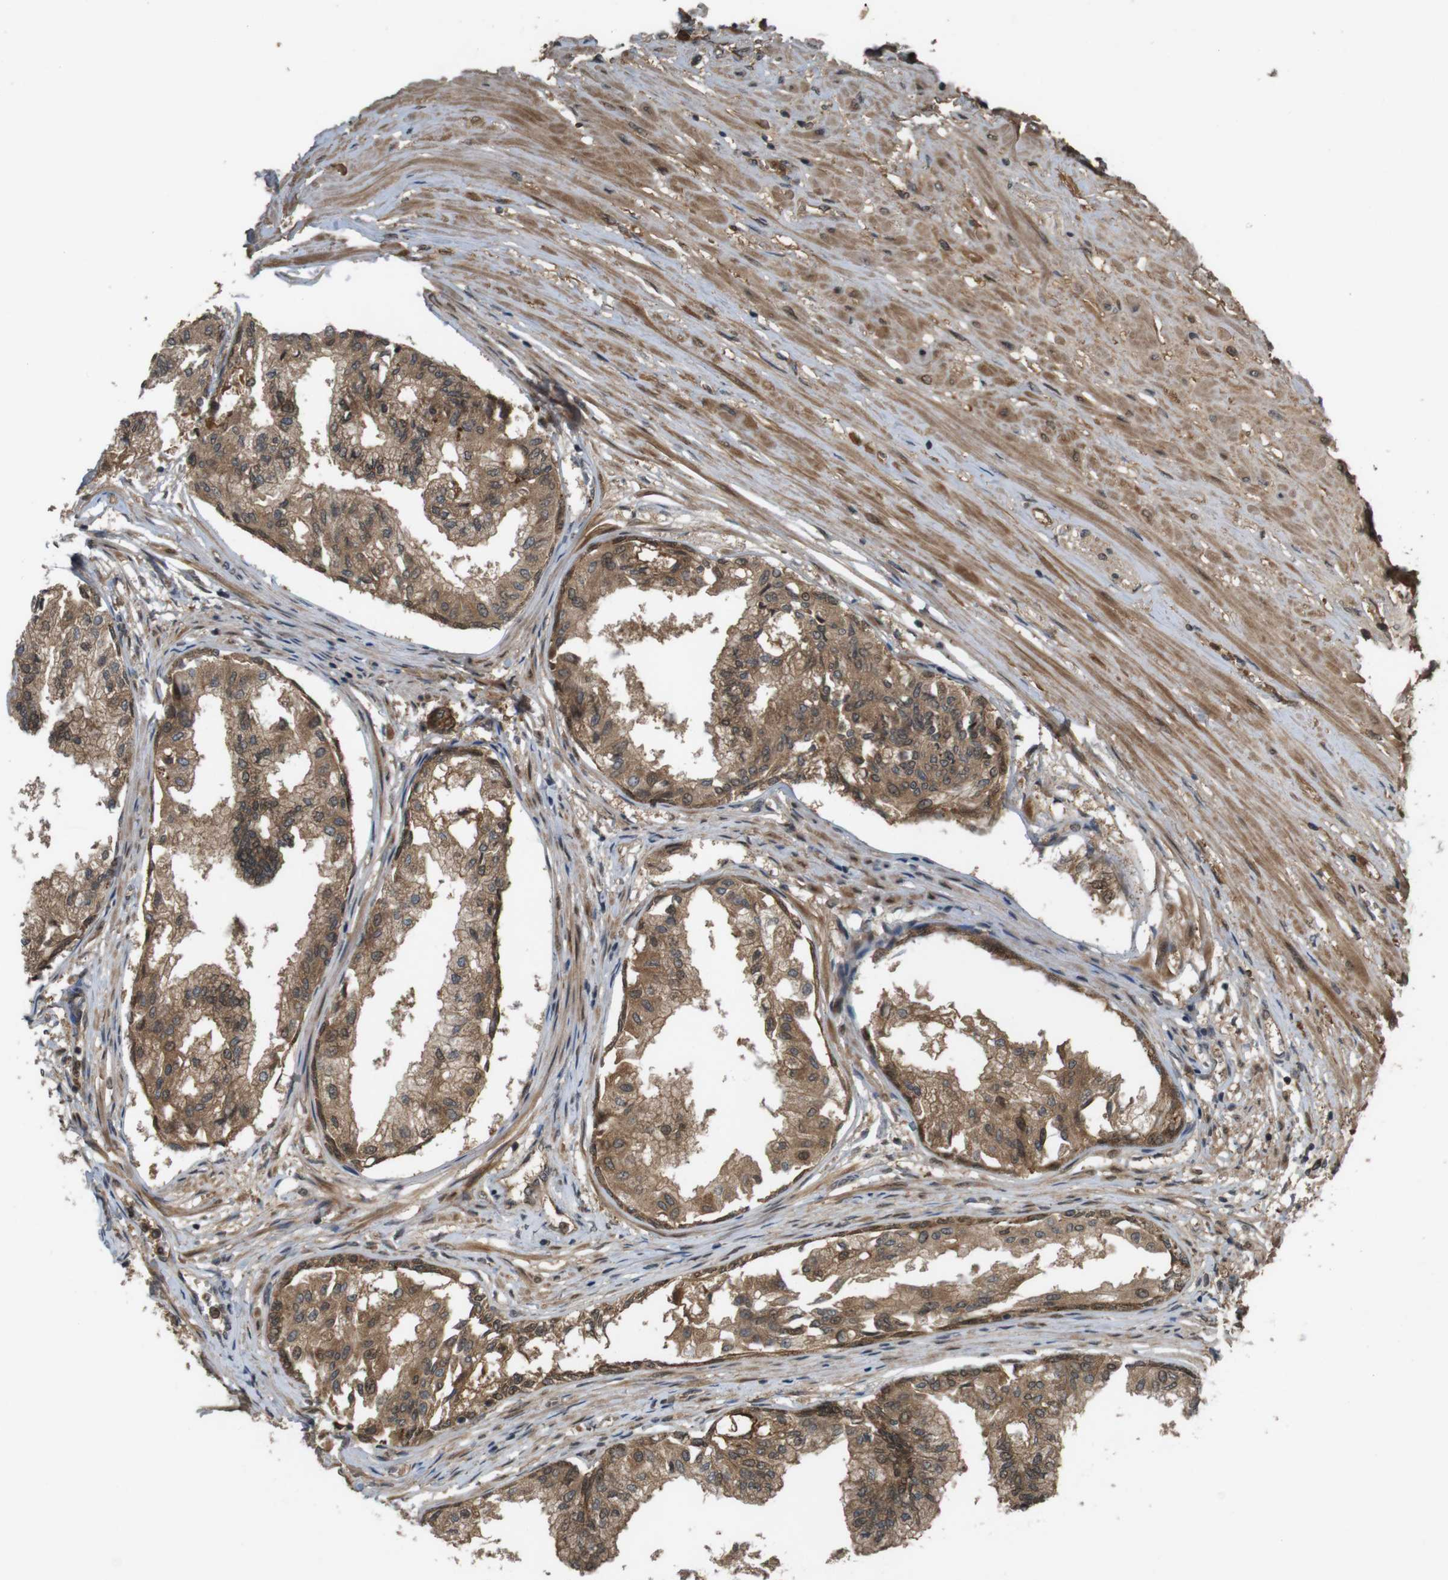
{"staining": {"intensity": "strong", "quantity": ">75%", "location": "cytoplasmic/membranous"}, "tissue": "prostate", "cell_type": "Glandular cells", "image_type": "normal", "snomed": [{"axis": "morphology", "description": "Normal tissue, NOS"}, {"axis": "topography", "description": "Prostate"}, {"axis": "topography", "description": "Seminal veicle"}], "caption": "Immunohistochemistry image of unremarkable prostate: human prostate stained using IHC shows high levels of strong protein expression localized specifically in the cytoplasmic/membranous of glandular cells, appearing as a cytoplasmic/membranous brown color.", "gene": "NFKBIE", "patient": {"sex": "male", "age": 60}}